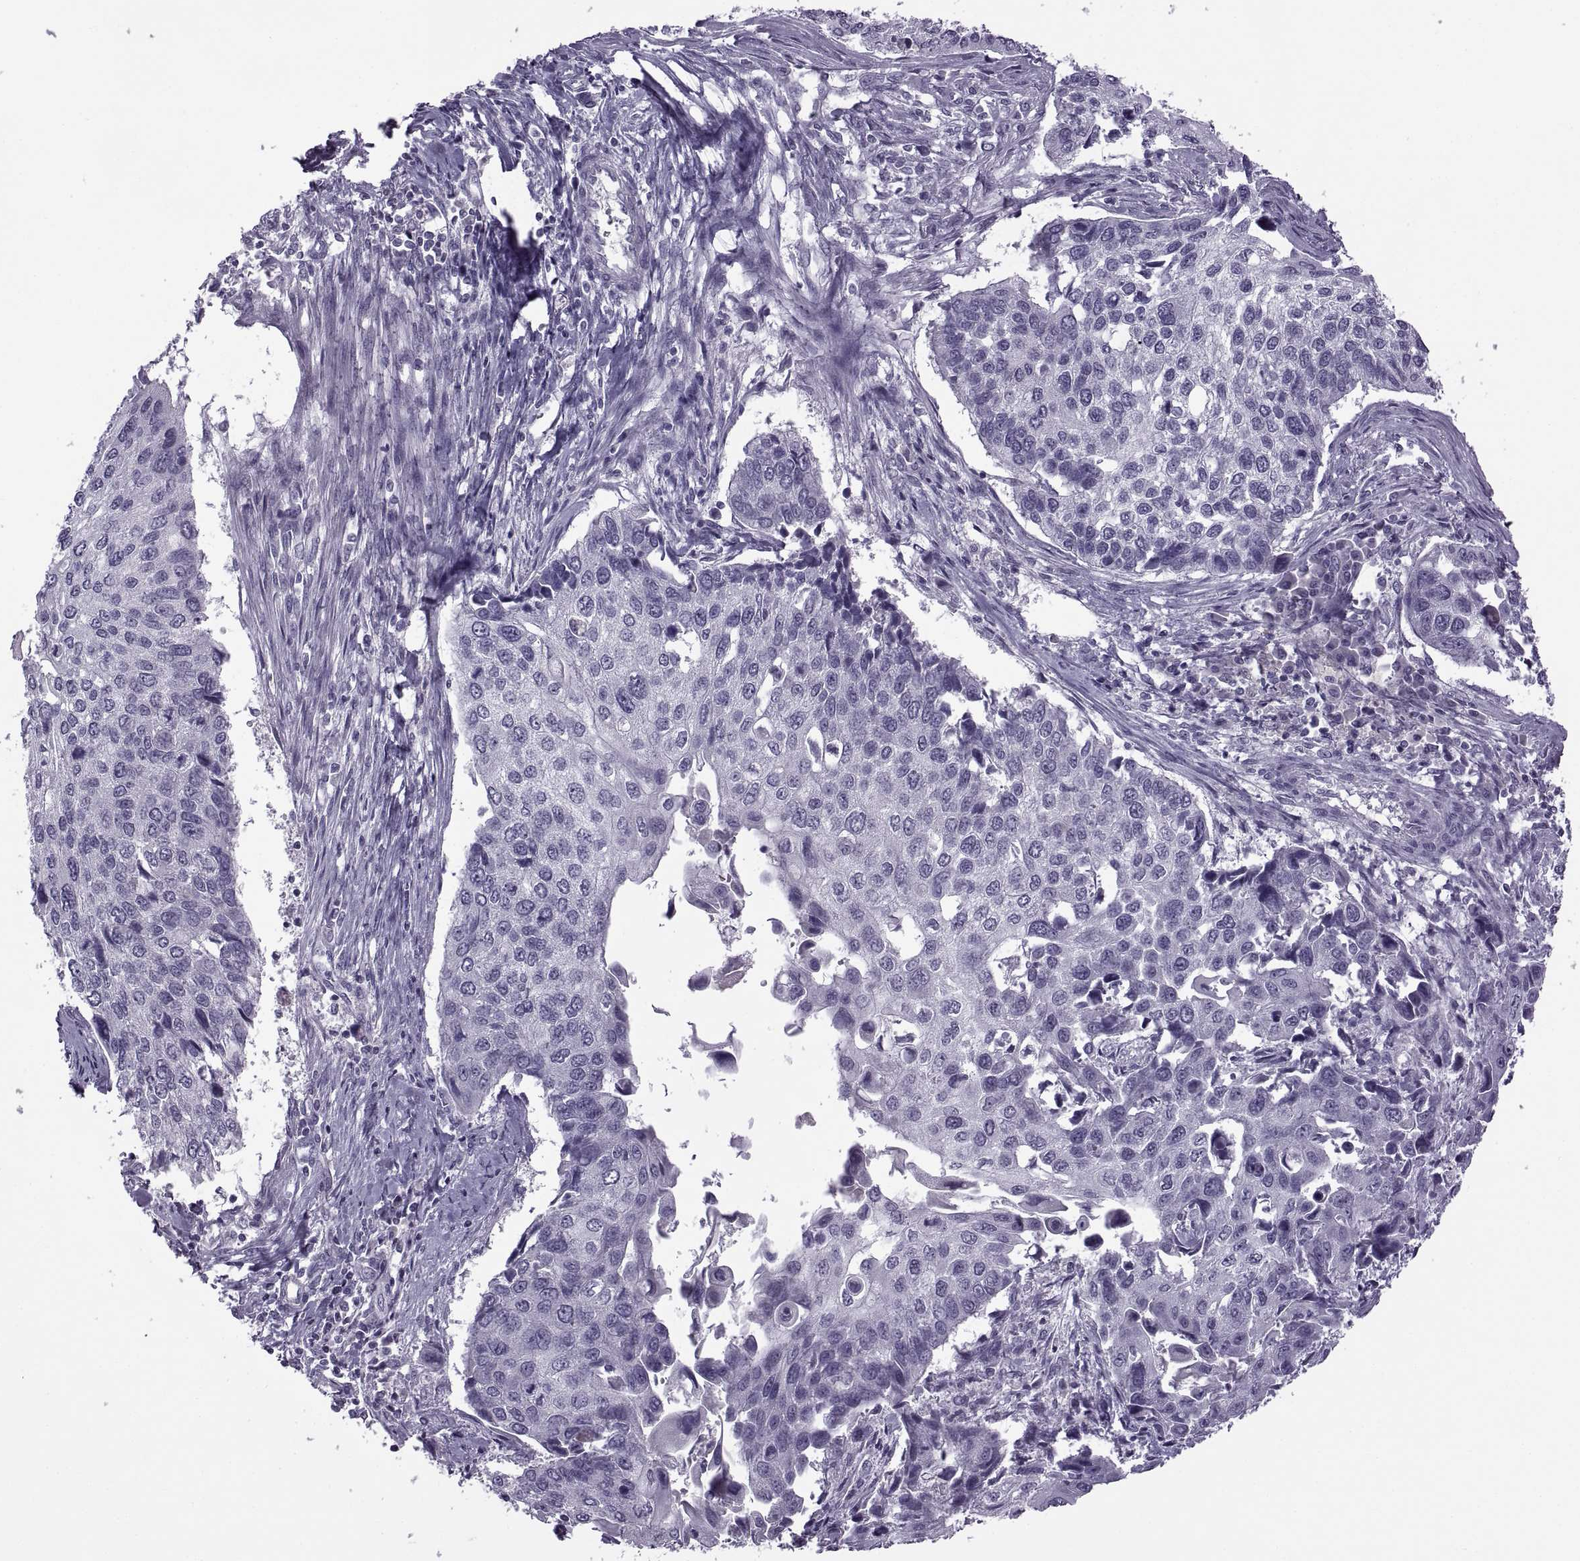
{"staining": {"intensity": "negative", "quantity": "none", "location": "none"}, "tissue": "lung cancer", "cell_type": "Tumor cells", "image_type": "cancer", "snomed": [{"axis": "morphology", "description": "Squamous cell carcinoma, NOS"}, {"axis": "morphology", "description": "Squamous cell carcinoma, metastatic, NOS"}, {"axis": "topography", "description": "Lung"}], "caption": "This is an IHC photomicrograph of human lung cancer (metastatic squamous cell carcinoma). There is no staining in tumor cells.", "gene": "RSPH6A", "patient": {"sex": "male", "age": 63}}